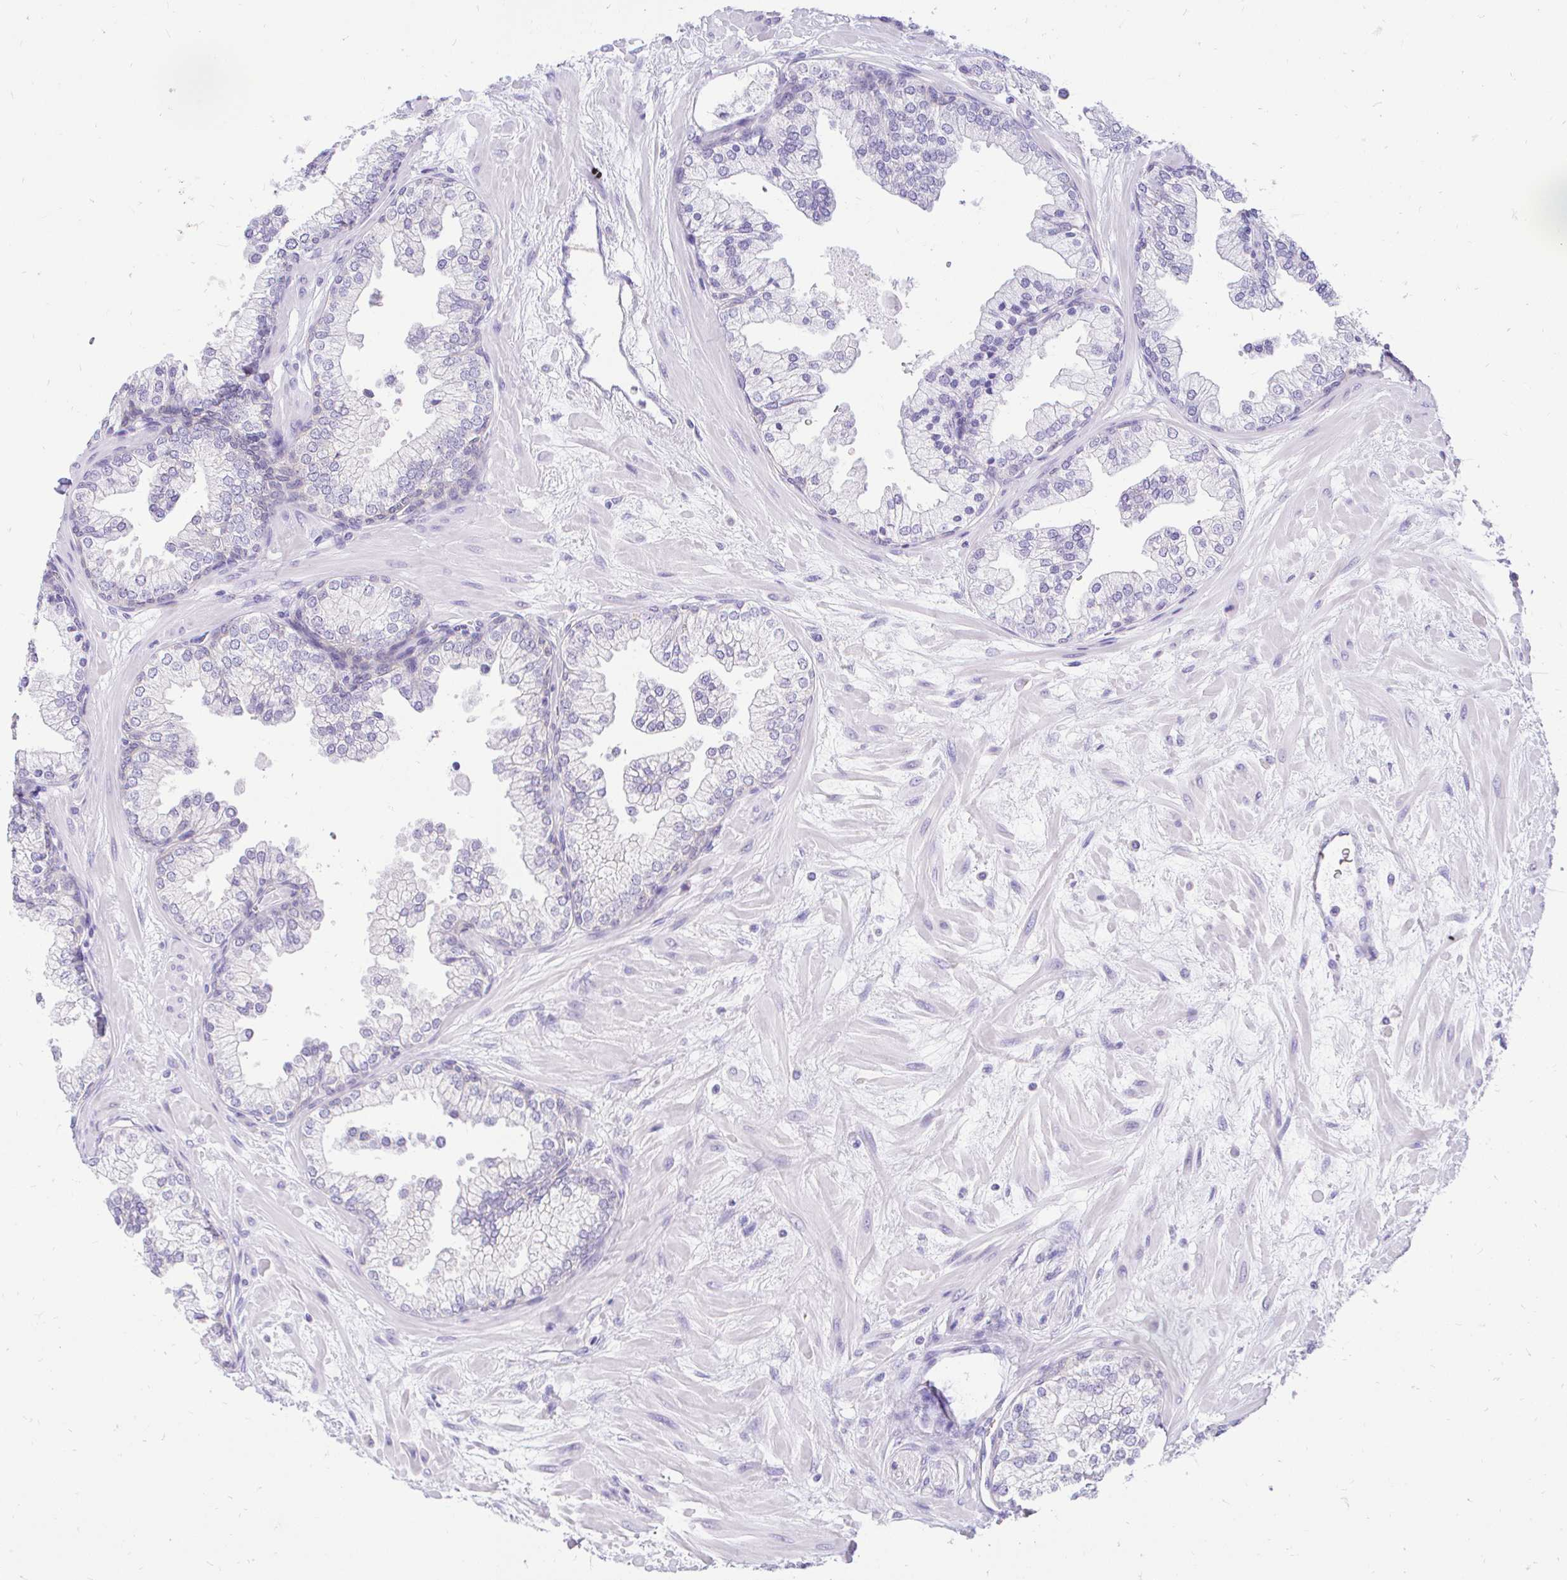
{"staining": {"intensity": "negative", "quantity": "none", "location": "none"}, "tissue": "prostate", "cell_type": "Glandular cells", "image_type": "normal", "snomed": [{"axis": "morphology", "description": "Normal tissue, NOS"}, {"axis": "topography", "description": "Prostate"}, {"axis": "topography", "description": "Peripheral nerve tissue"}], "caption": "Immunohistochemical staining of benign prostate demonstrates no significant expression in glandular cells.", "gene": "FATE1", "patient": {"sex": "male", "age": 61}}